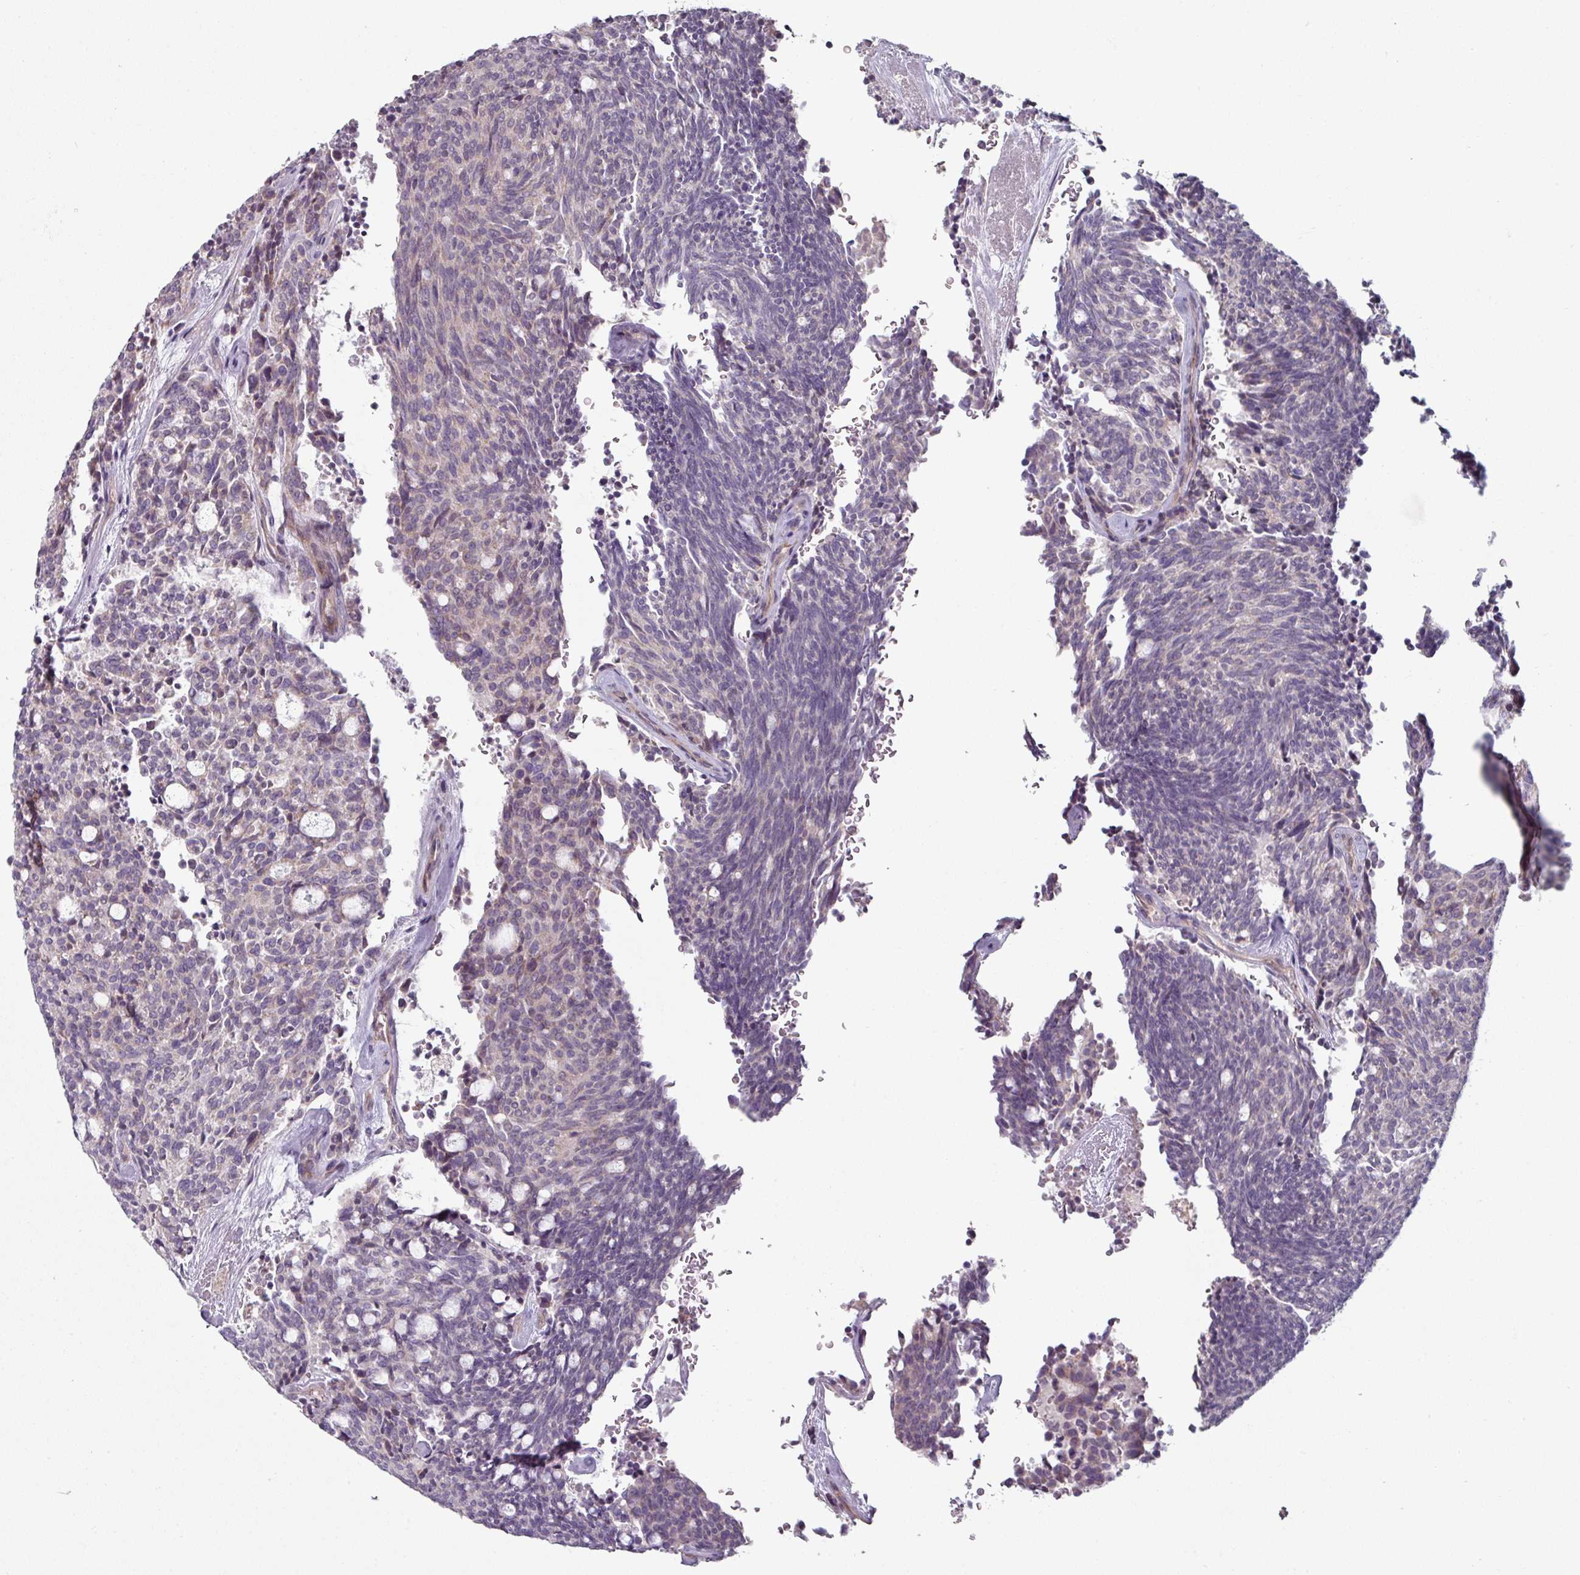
{"staining": {"intensity": "weak", "quantity": "25%-75%", "location": "cytoplasmic/membranous"}, "tissue": "carcinoid", "cell_type": "Tumor cells", "image_type": "cancer", "snomed": [{"axis": "morphology", "description": "Carcinoid, malignant, NOS"}, {"axis": "topography", "description": "Pancreas"}], "caption": "Weak cytoplasmic/membranous protein positivity is appreciated in approximately 25%-75% of tumor cells in malignant carcinoid.", "gene": "MTMR14", "patient": {"sex": "female", "age": 54}}